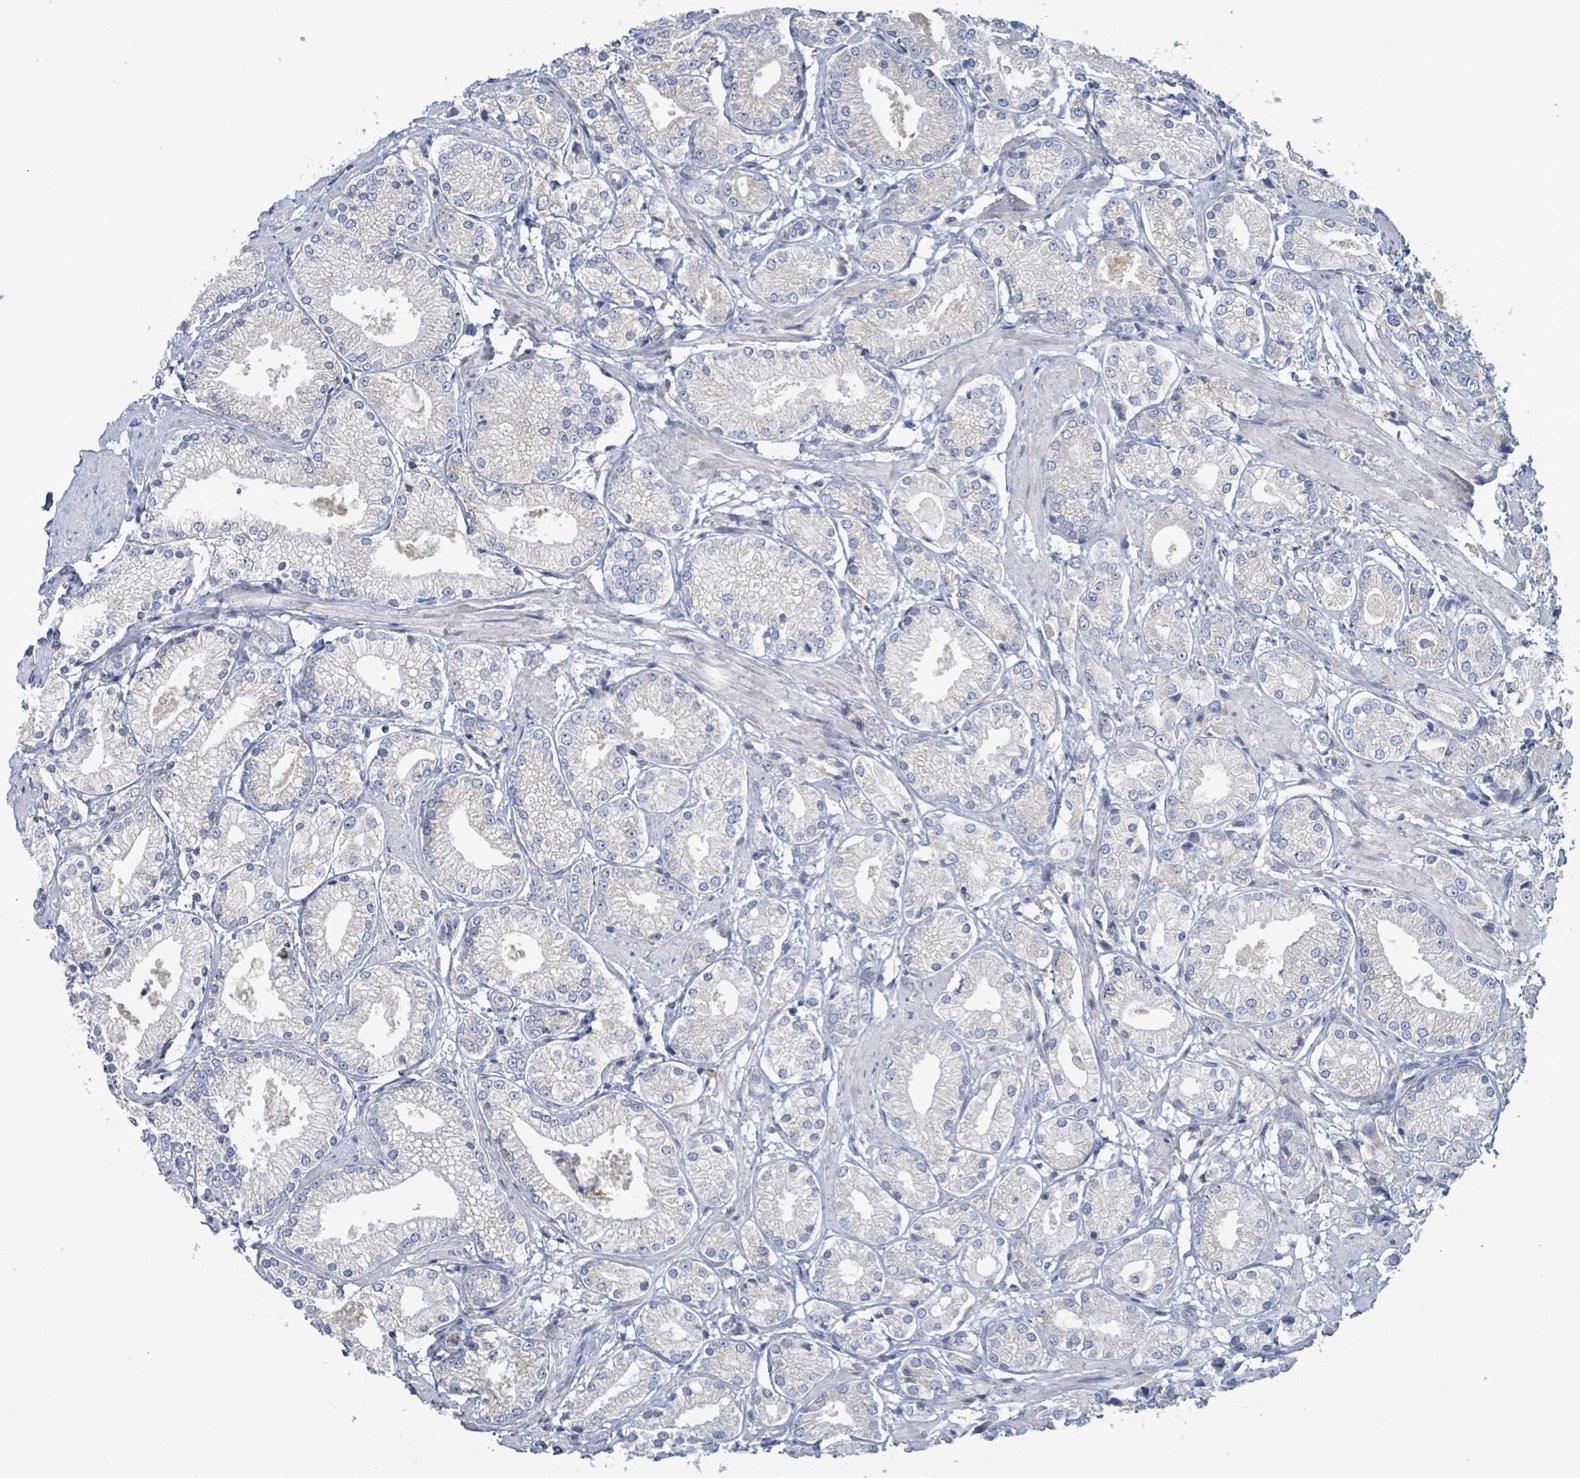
{"staining": {"intensity": "negative", "quantity": "none", "location": "none"}, "tissue": "prostate cancer", "cell_type": "Tumor cells", "image_type": "cancer", "snomed": [{"axis": "morphology", "description": "Adenocarcinoma, High grade"}, {"axis": "topography", "description": "Prostate and seminal vesicle, NOS"}], "caption": "A histopathology image of prostate cancer stained for a protein reveals no brown staining in tumor cells. (Stains: DAB IHC with hematoxylin counter stain, Microscopy: brightfield microscopy at high magnification).", "gene": "AKR1C4", "patient": {"sex": "male", "age": 64}}